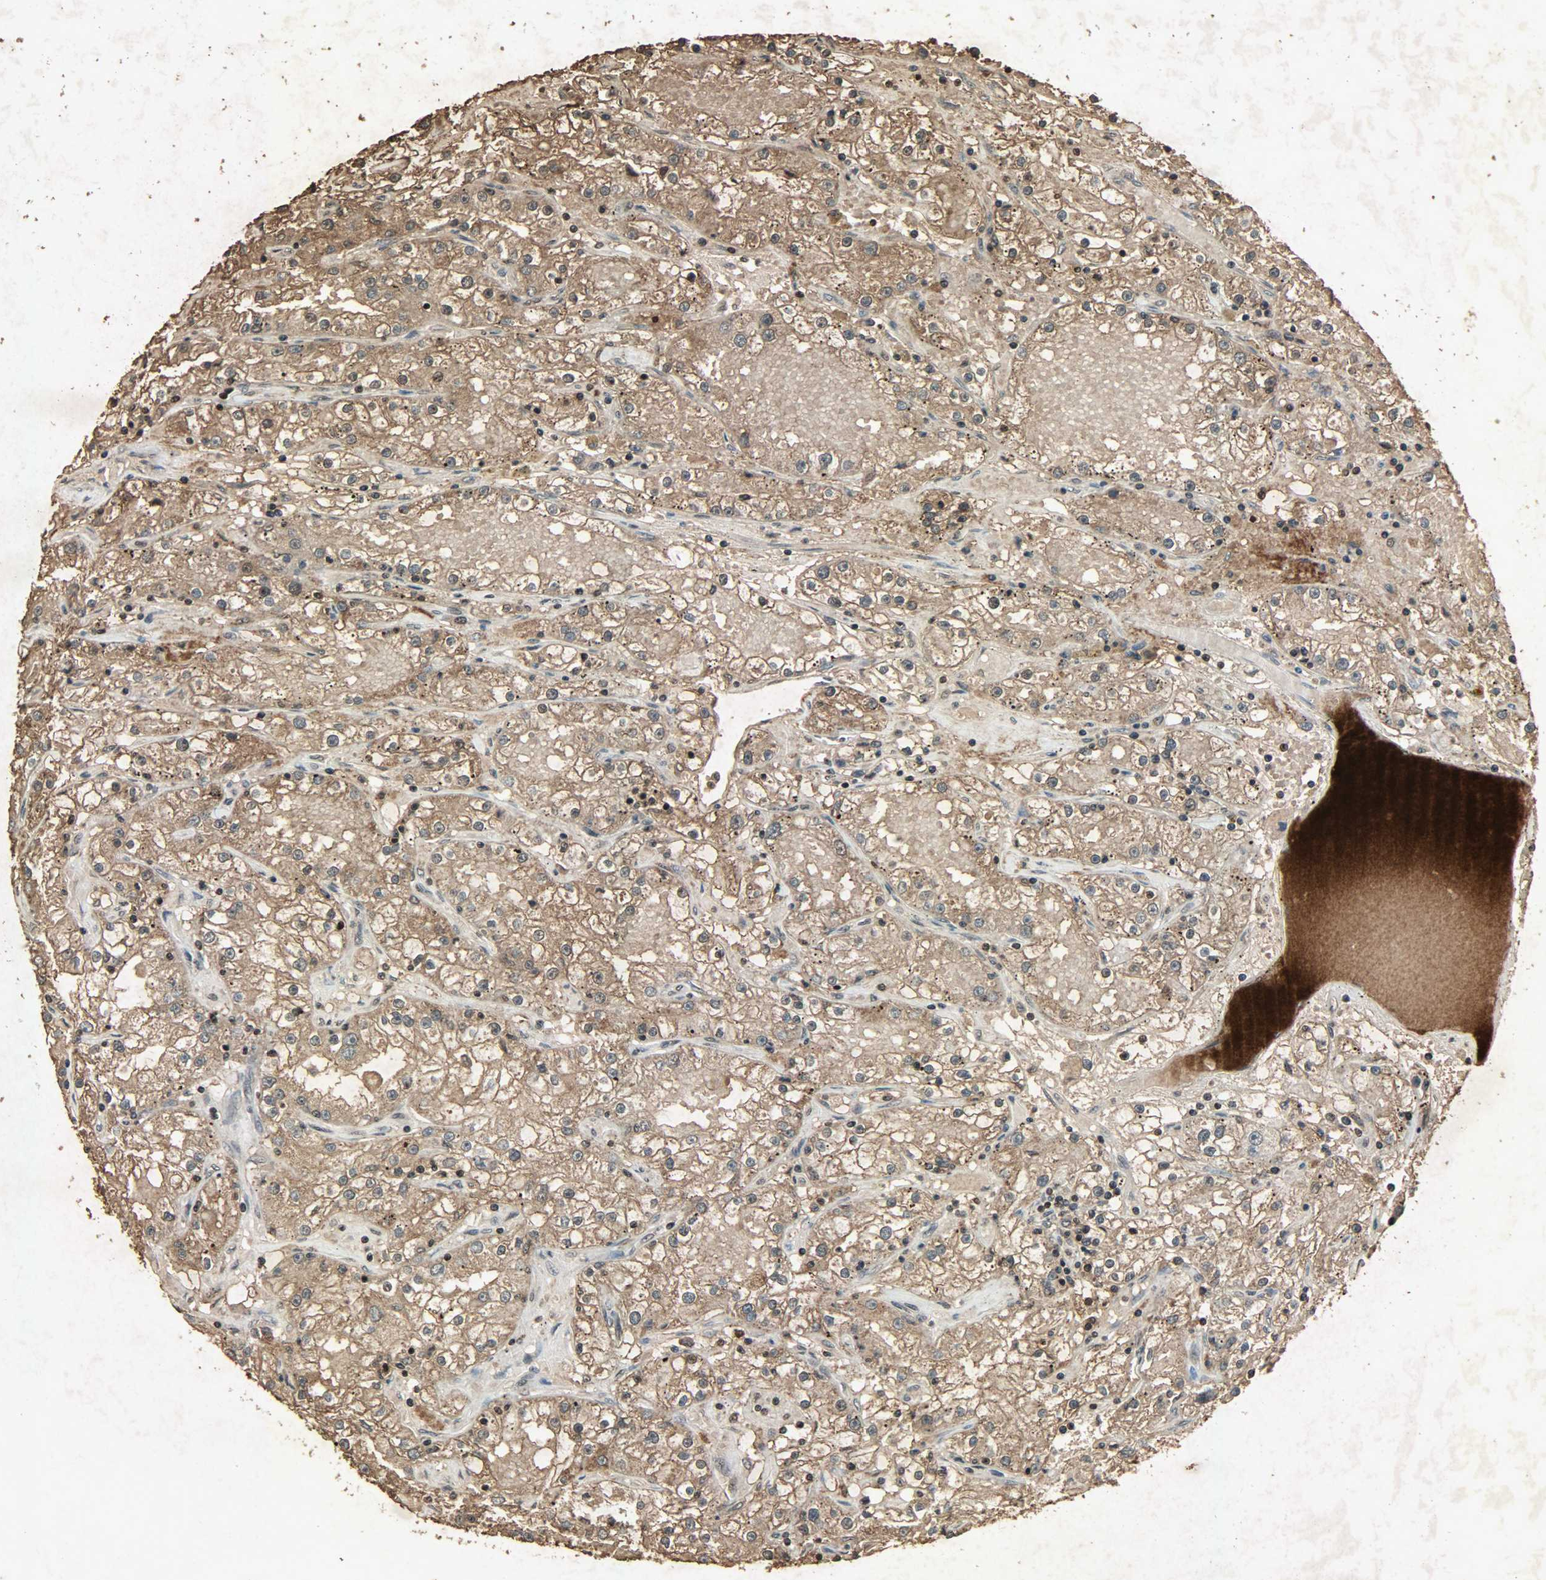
{"staining": {"intensity": "moderate", "quantity": ">75%", "location": "cytoplasmic/membranous,nuclear"}, "tissue": "renal cancer", "cell_type": "Tumor cells", "image_type": "cancer", "snomed": [{"axis": "morphology", "description": "Adenocarcinoma, NOS"}, {"axis": "topography", "description": "Kidney"}], "caption": "Immunohistochemical staining of renal cancer exhibits moderate cytoplasmic/membranous and nuclear protein positivity in about >75% of tumor cells.", "gene": "PPP3R1", "patient": {"sex": "male", "age": 56}}